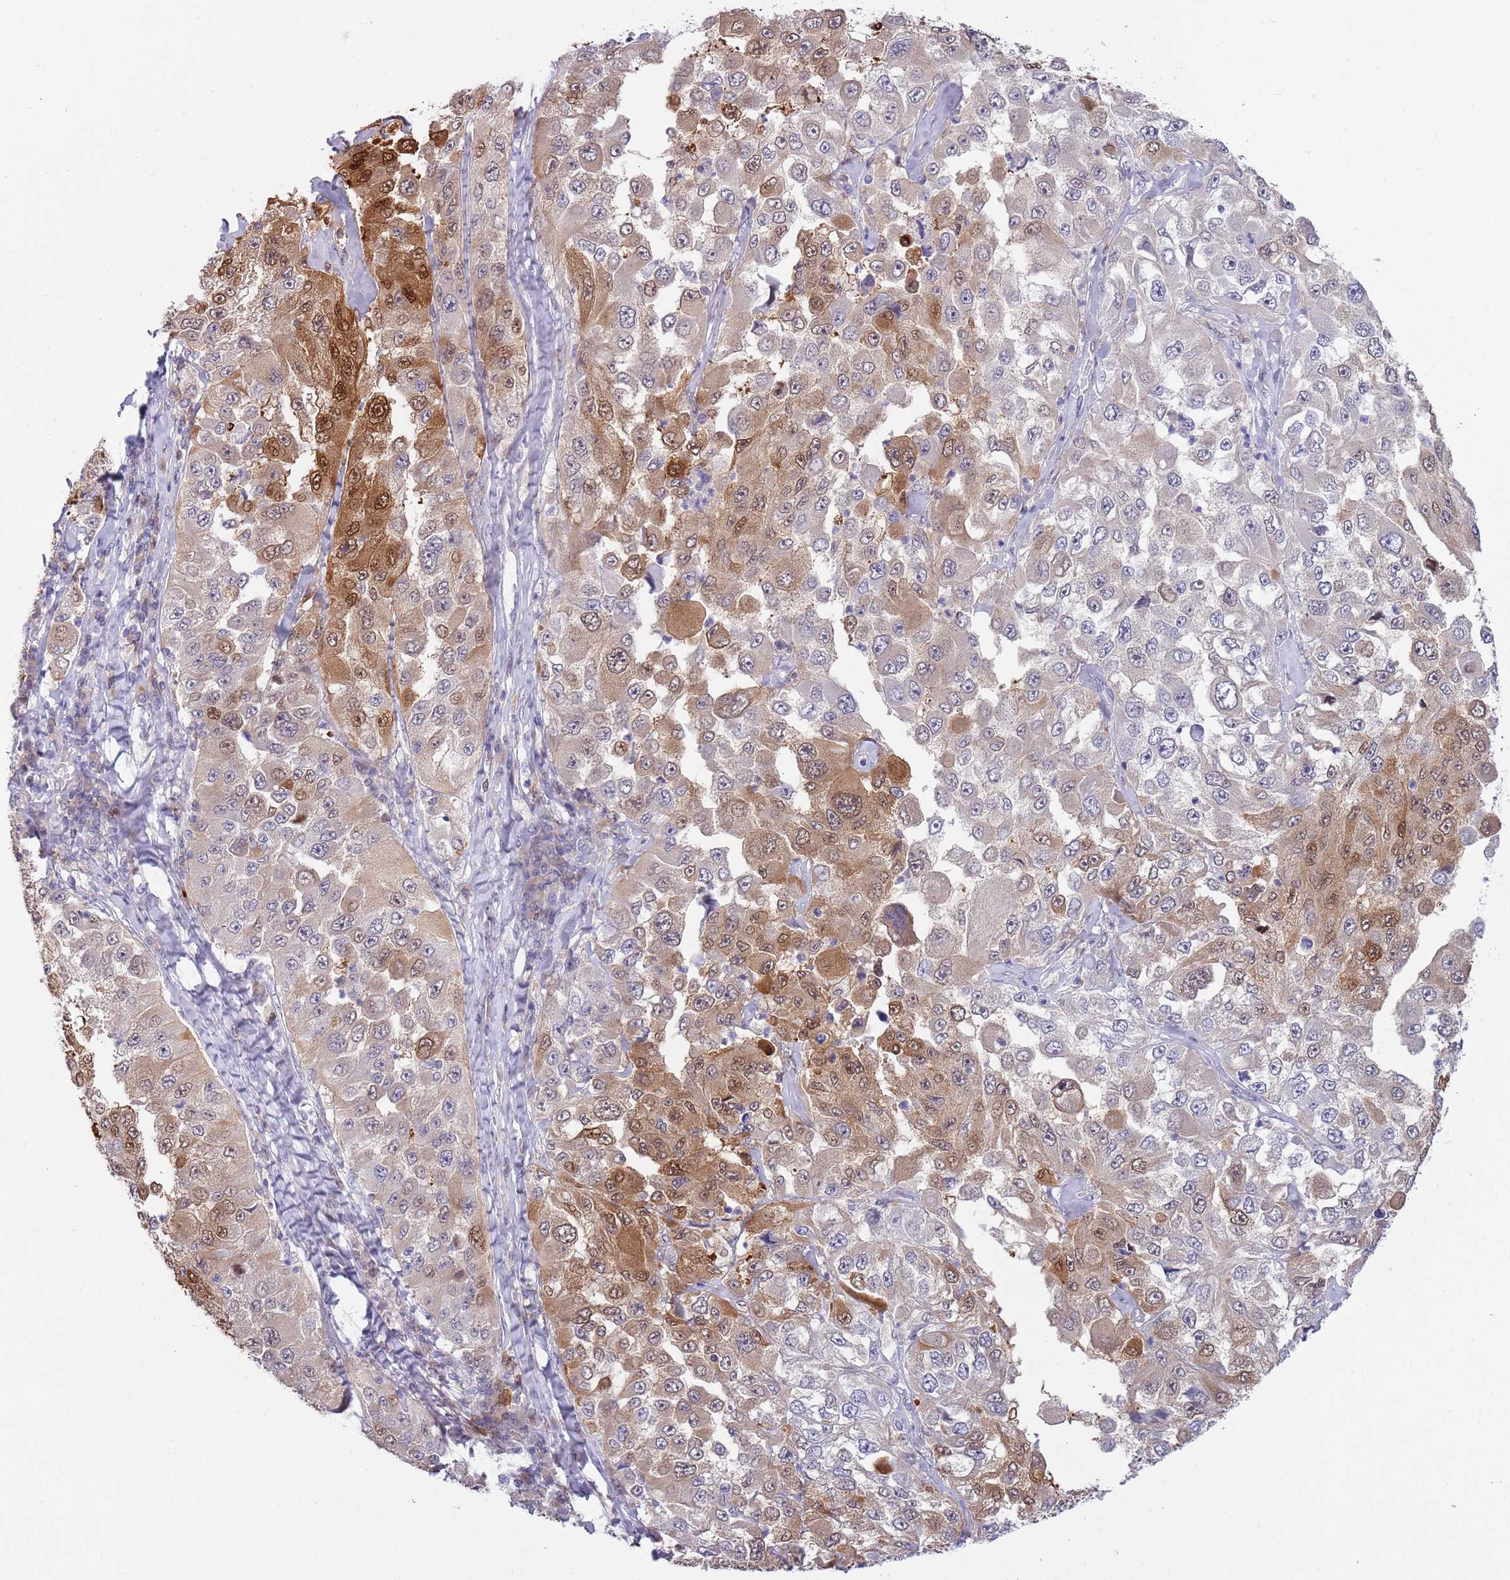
{"staining": {"intensity": "moderate", "quantity": "<25%", "location": "cytoplasmic/membranous,nuclear"}, "tissue": "melanoma", "cell_type": "Tumor cells", "image_type": "cancer", "snomed": [{"axis": "morphology", "description": "Malignant melanoma, Metastatic site"}, {"axis": "topography", "description": "Lymph node"}], "caption": "Malignant melanoma (metastatic site) was stained to show a protein in brown. There is low levels of moderate cytoplasmic/membranous and nuclear positivity in approximately <25% of tumor cells.", "gene": "NBPF6", "patient": {"sex": "male", "age": 62}}